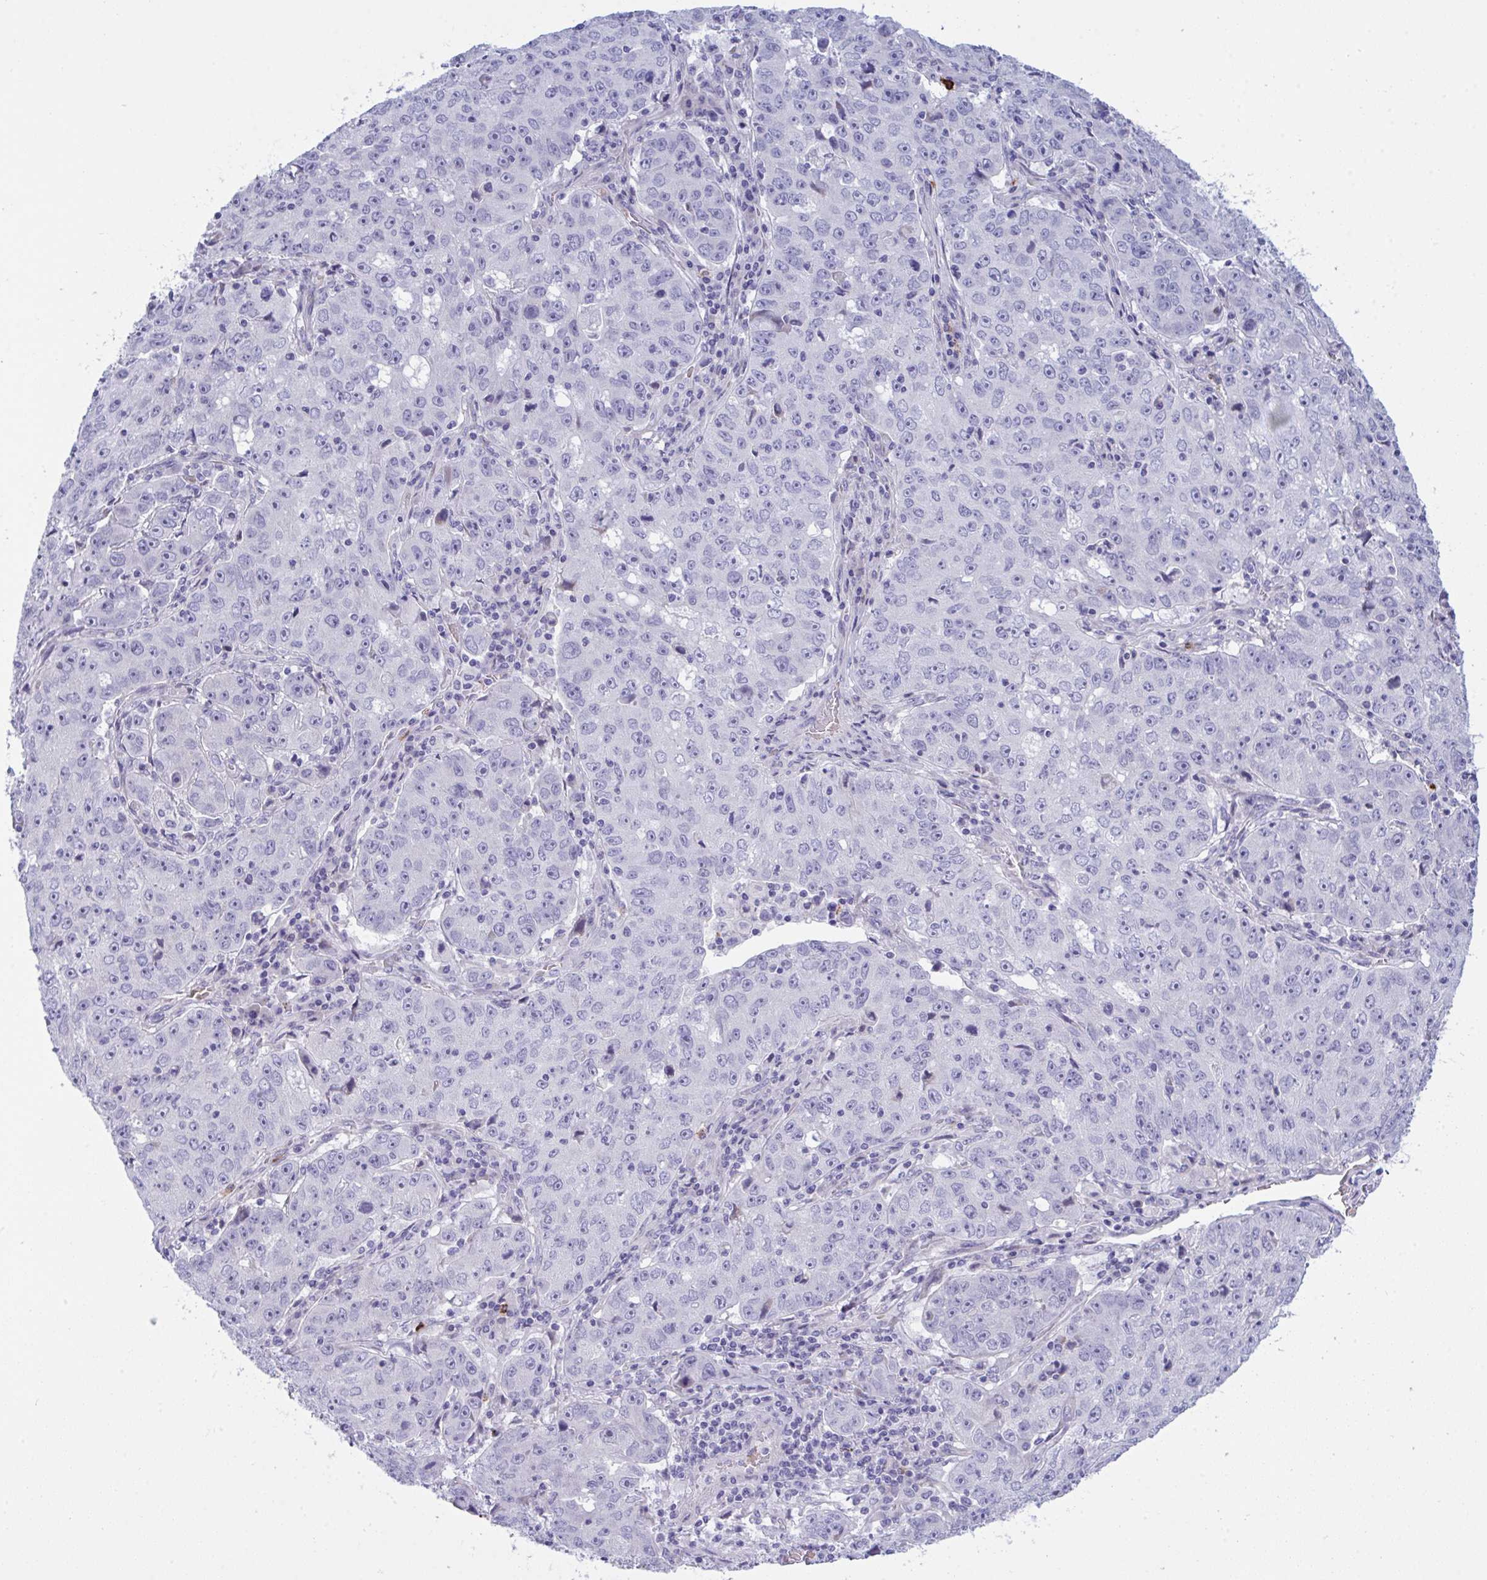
{"staining": {"intensity": "negative", "quantity": "none", "location": "none"}, "tissue": "lung cancer", "cell_type": "Tumor cells", "image_type": "cancer", "snomed": [{"axis": "morphology", "description": "Normal morphology"}, {"axis": "morphology", "description": "Adenocarcinoma, NOS"}, {"axis": "topography", "description": "Lymph node"}, {"axis": "topography", "description": "Lung"}], "caption": "An IHC micrograph of lung cancer (adenocarcinoma) is shown. There is no staining in tumor cells of lung cancer (adenocarcinoma). (Immunohistochemistry (ihc), brightfield microscopy, high magnification).", "gene": "ZNF684", "patient": {"sex": "female", "age": 57}}